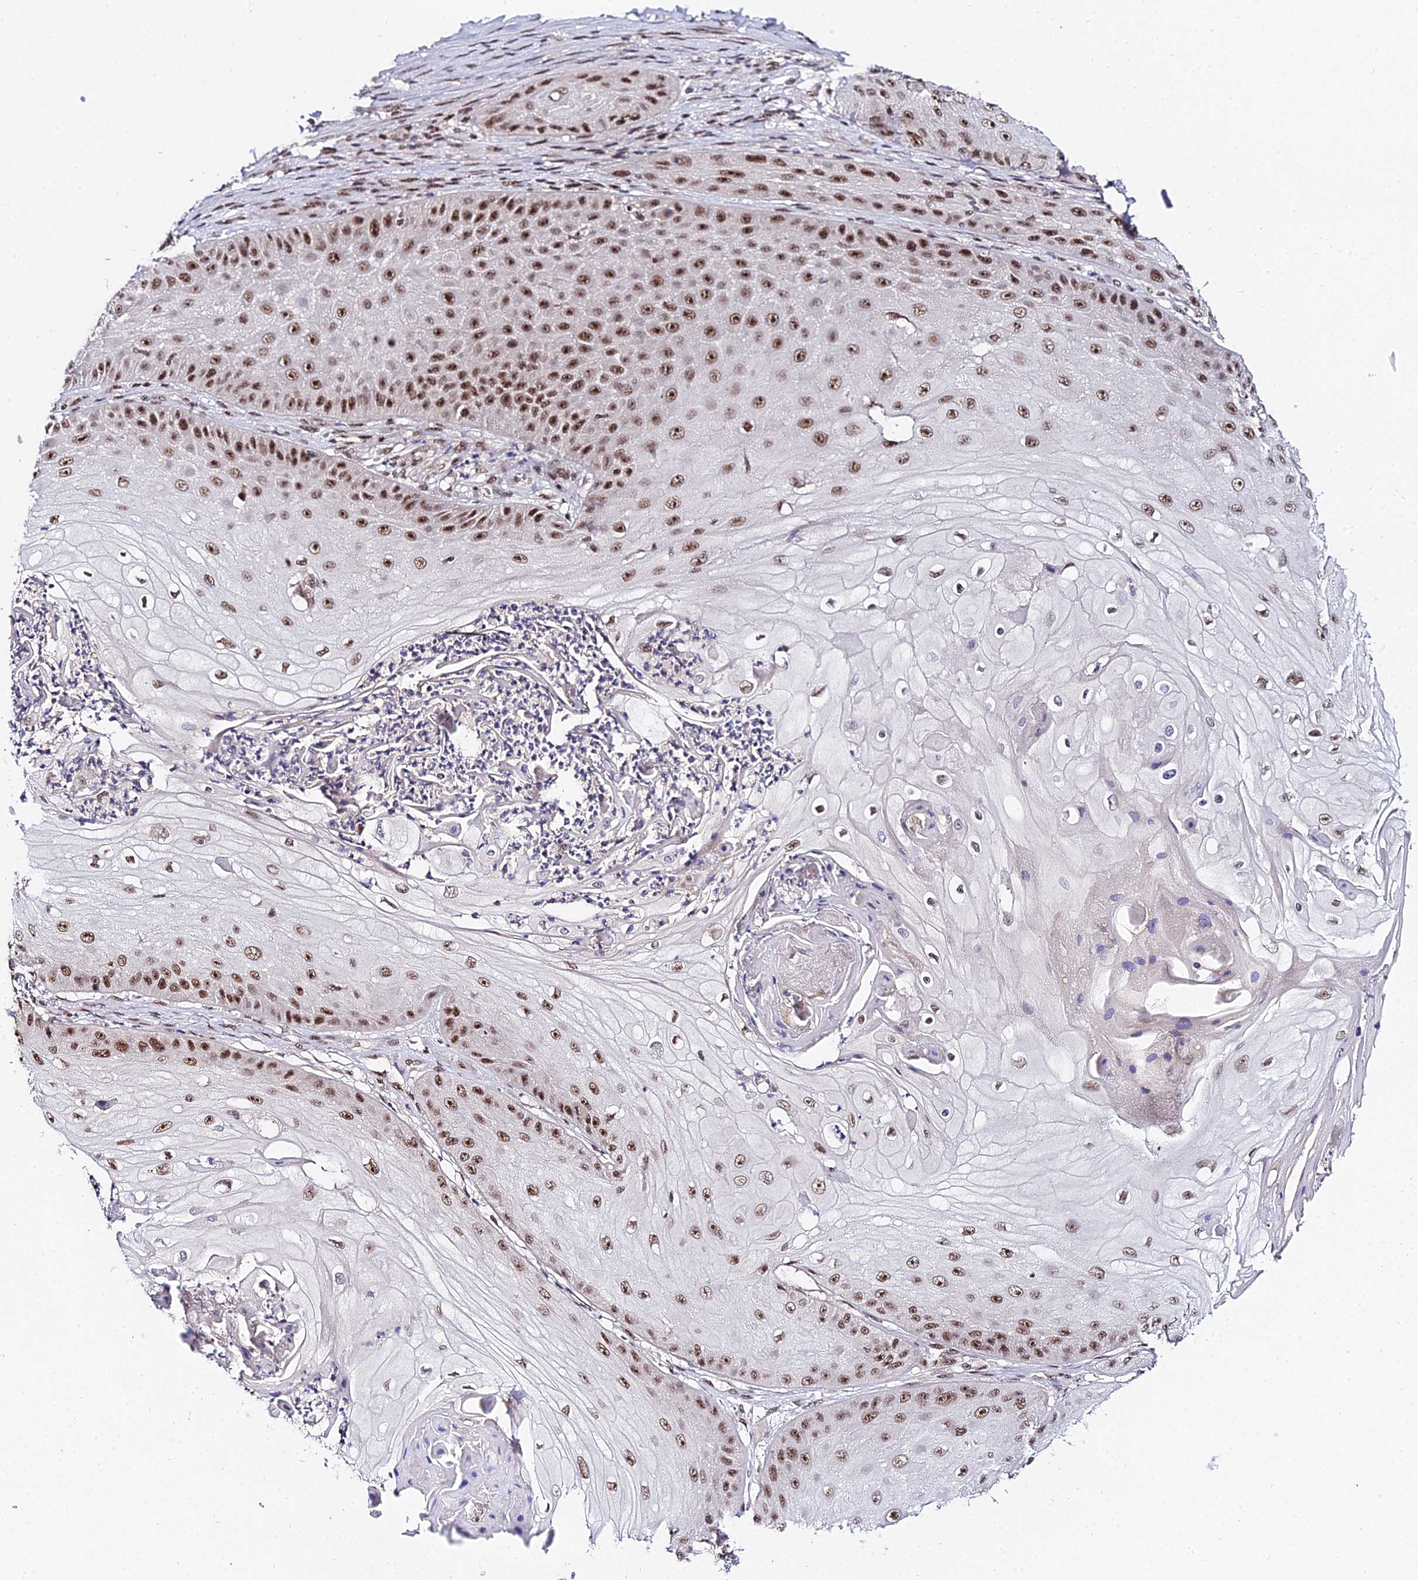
{"staining": {"intensity": "strong", "quantity": "25%-75%", "location": "nuclear"}, "tissue": "skin cancer", "cell_type": "Tumor cells", "image_type": "cancer", "snomed": [{"axis": "morphology", "description": "Squamous cell carcinoma, NOS"}, {"axis": "topography", "description": "Skin"}], "caption": "Human skin cancer (squamous cell carcinoma) stained with a brown dye displays strong nuclear positive expression in about 25%-75% of tumor cells.", "gene": "EXOSC3", "patient": {"sex": "male", "age": 70}}